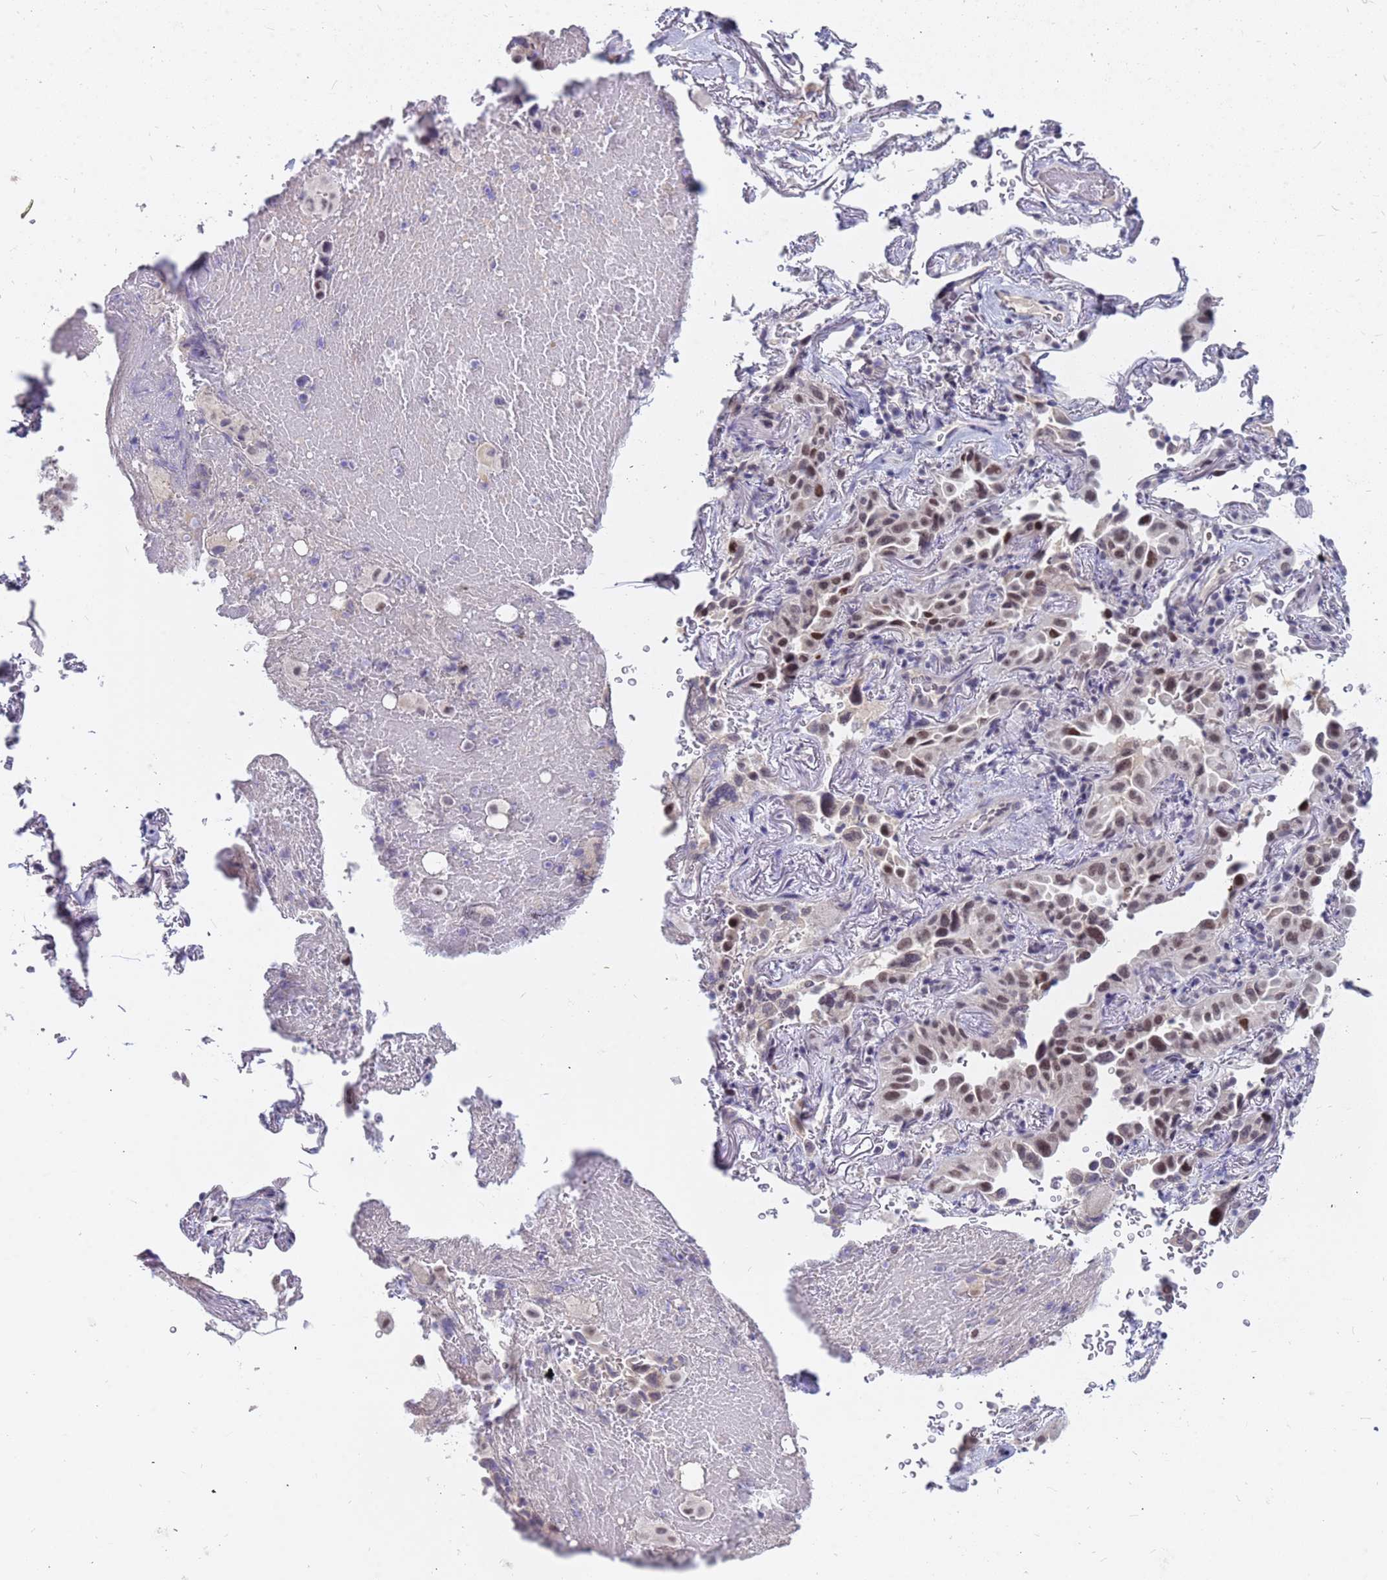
{"staining": {"intensity": "weak", "quantity": "25%-75%", "location": "nuclear"}, "tissue": "lung cancer", "cell_type": "Tumor cells", "image_type": "cancer", "snomed": [{"axis": "morphology", "description": "Adenocarcinoma, NOS"}, {"axis": "topography", "description": "Lung"}], "caption": "This micrograph displays lung adenocarcinoma stained with IHC to label a protein in brown. The nuclear of tumor cells show weak positivity for the protein. Nuclei are counter-stained blue.", "gene": "CXorf65", "patient": {"sex": "female", "age": 69}}